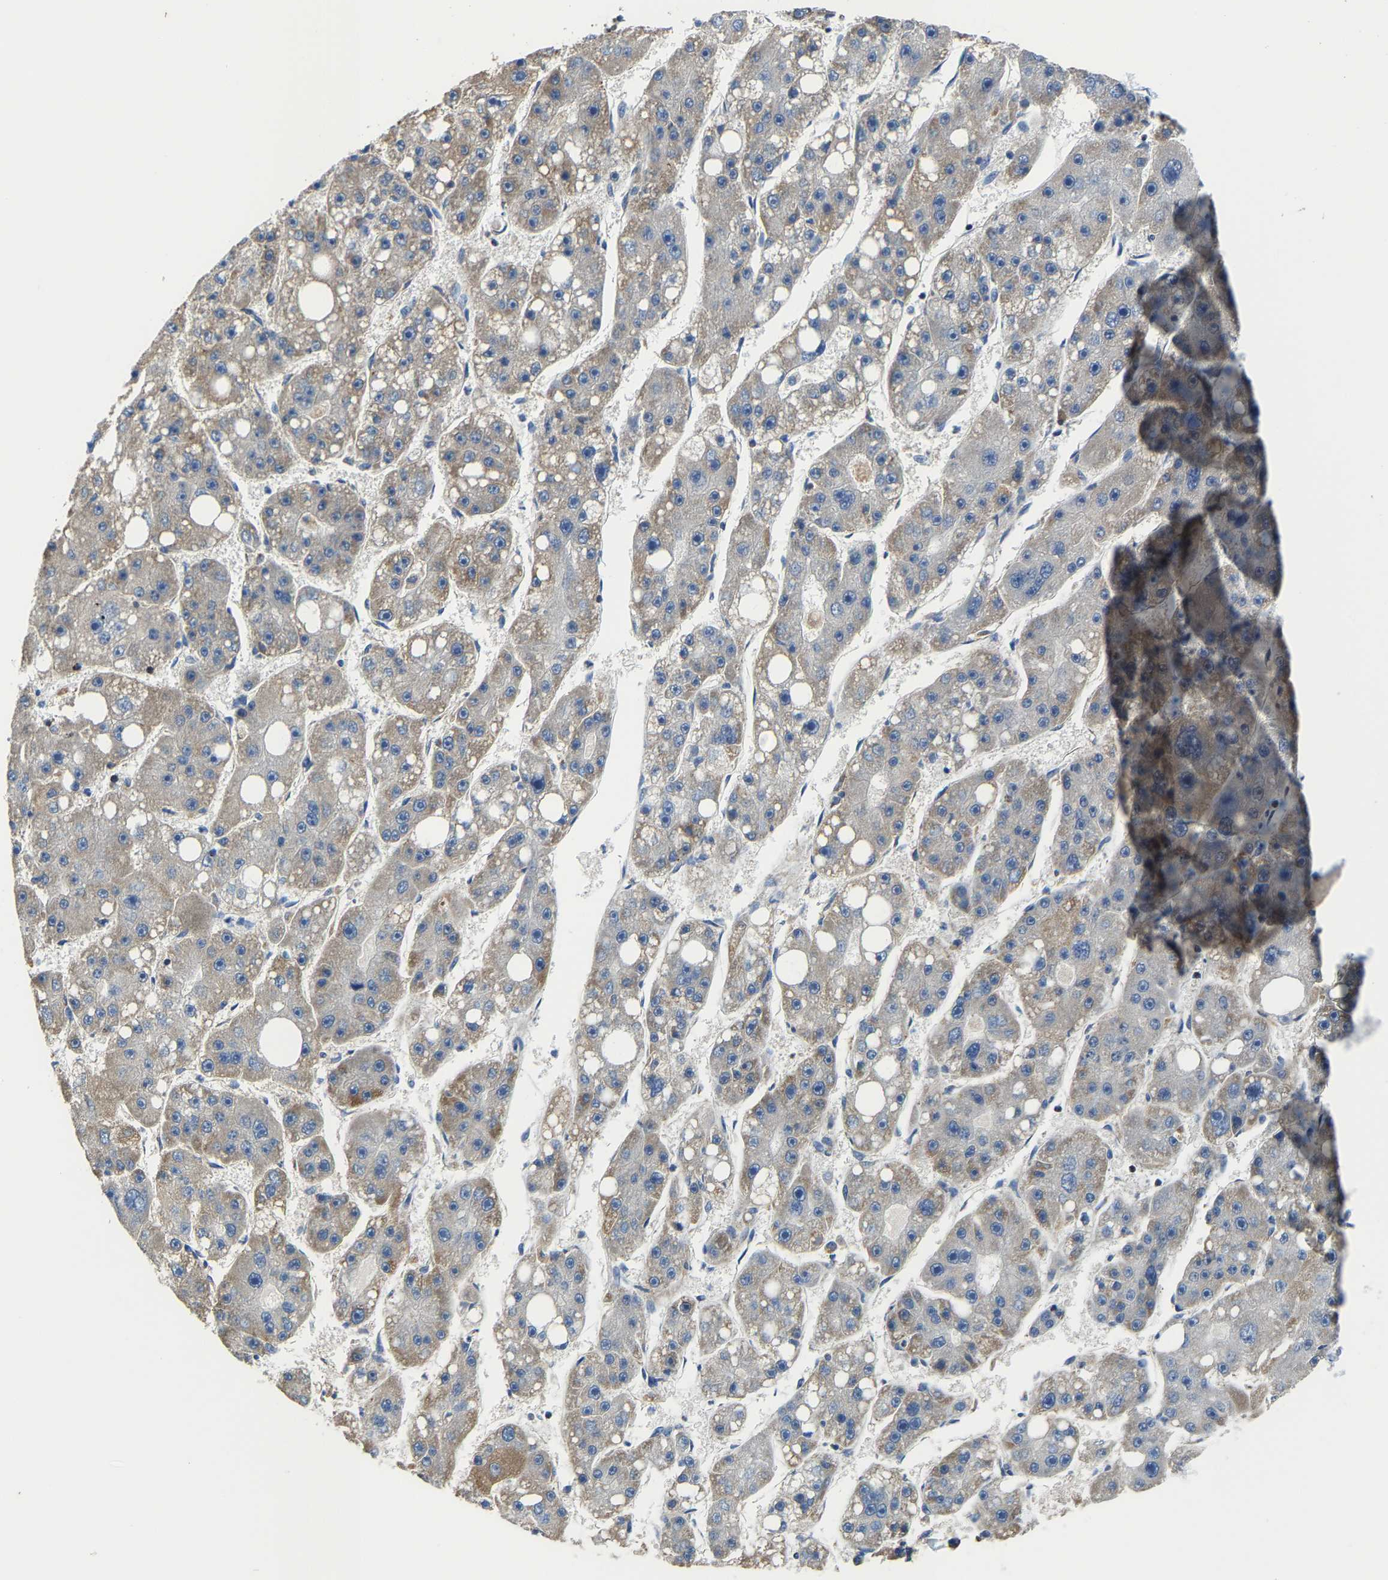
{"staining": {"intensity": "moderate", "quantity": "25%-75%", "location": "cytoplasmic/membranous"}, "tissue": "liver cancer", "cell_type": "Tumor cells", "image_type": "cancer", "snomed": [{"axis": "morphology", "description": "Carcinoma, Hepatocellular, NOS"}, {"axis": "topography", "description": "Liver"}], "caption": "Moderate cytoplasmic/membranous staining for a protein is seen in approximately 25%-75% of tumor cells of liver cancer using immunohistochemistry.", "gene": "AGK", "patient": {"sex": "female", "age": 61}}